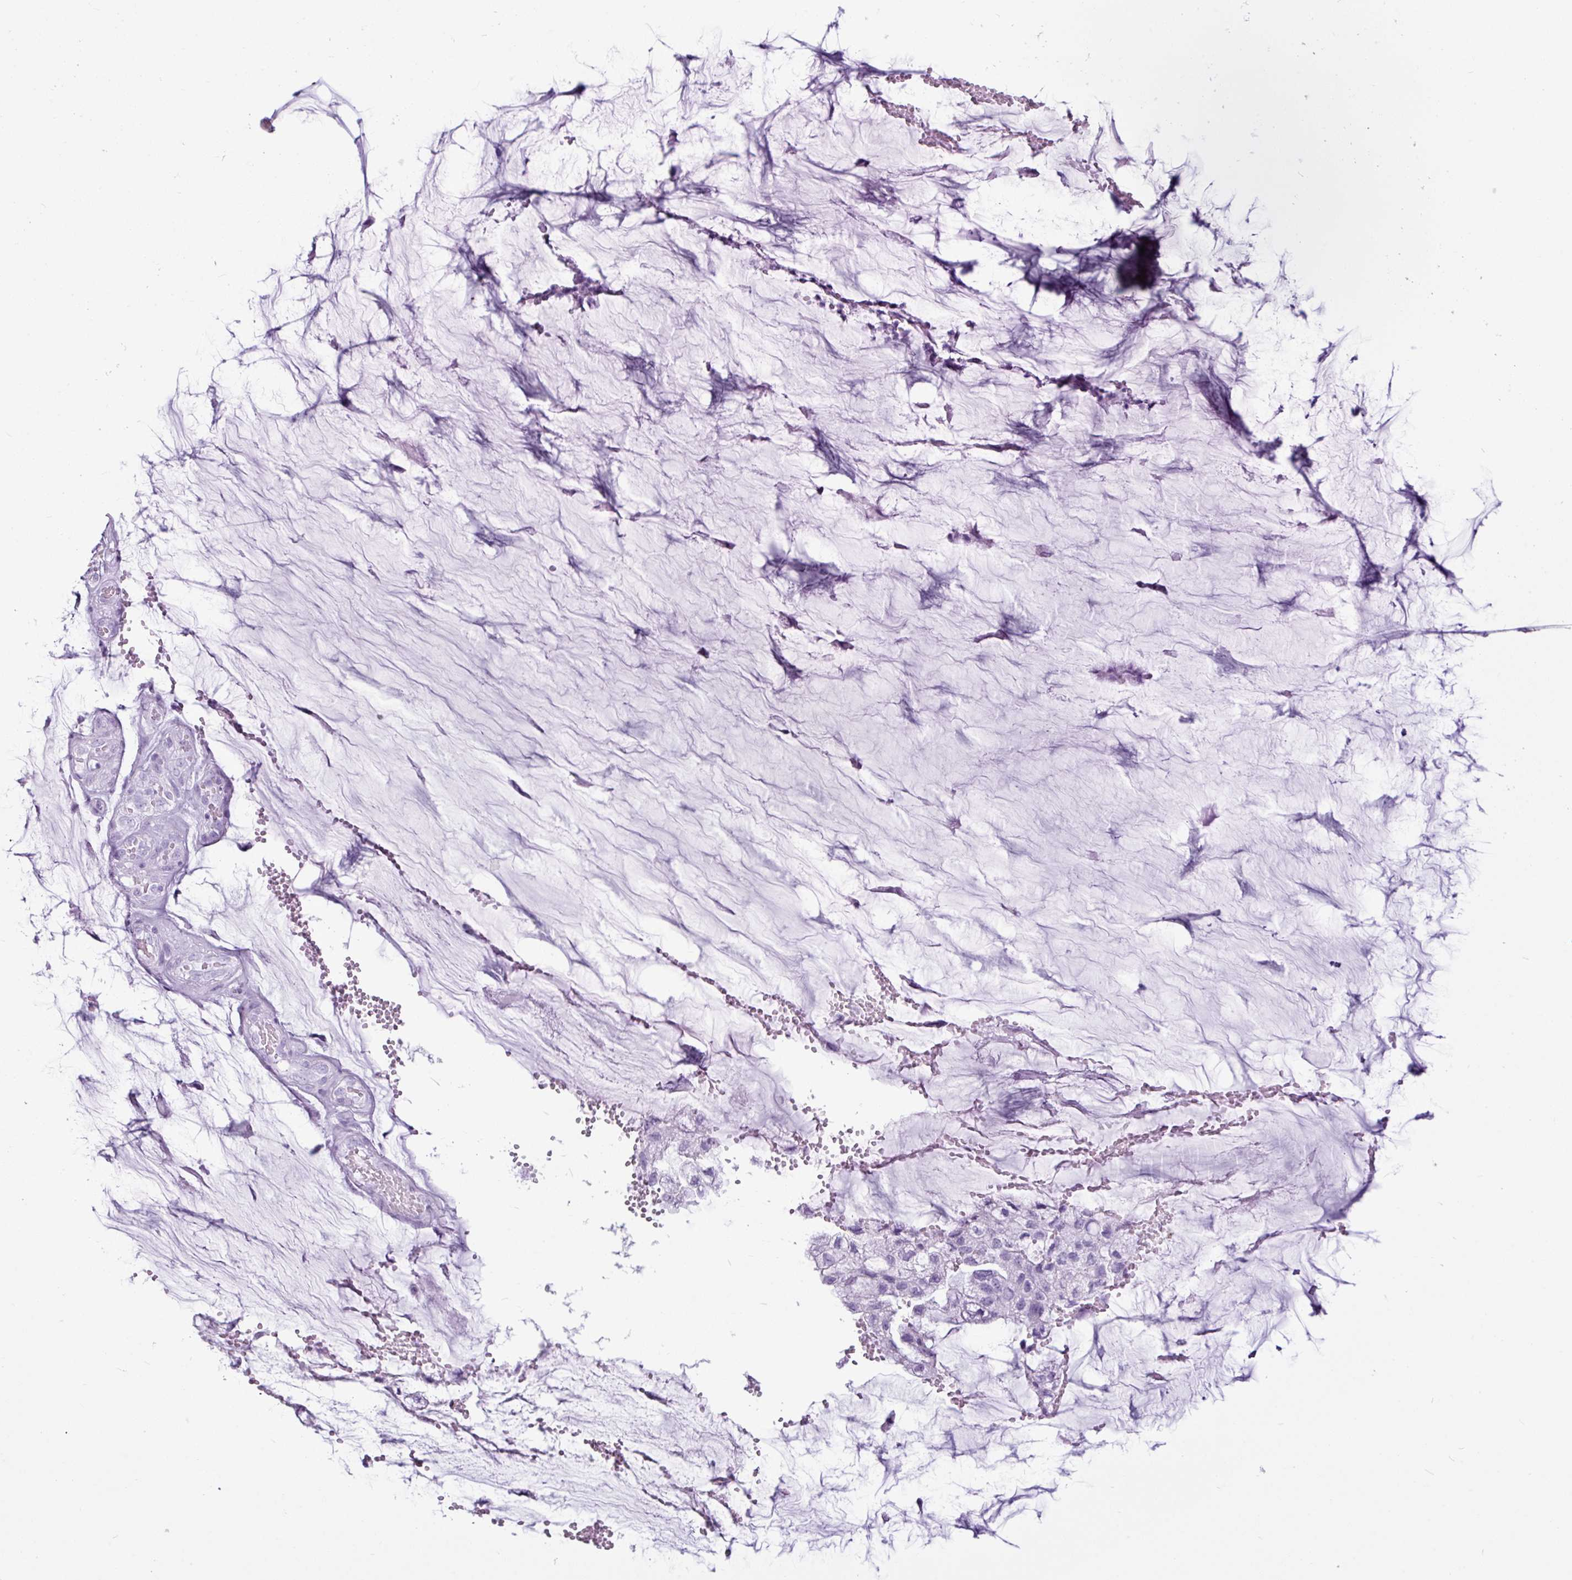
{"staining": {"intensity": "negative", "quantity": "none", "location": "none"}, "tissue": "ovarian cancer", "cell_type": "Tumor cells", "image_type": "cancer", "snomed": [{"axis": "morphology", "description": "Cystadenocarcinoma, mucinous, NOS"}, {"axis": "topography", "description": "Ovary"}], "caption": "Photomicrograph shows no protein positivity in tumor cells of mucinous cystadenocarcinoma (ovarian) tissue.", "gene": "AMY1B", "patient": {"sex": "female", "age": 39}}